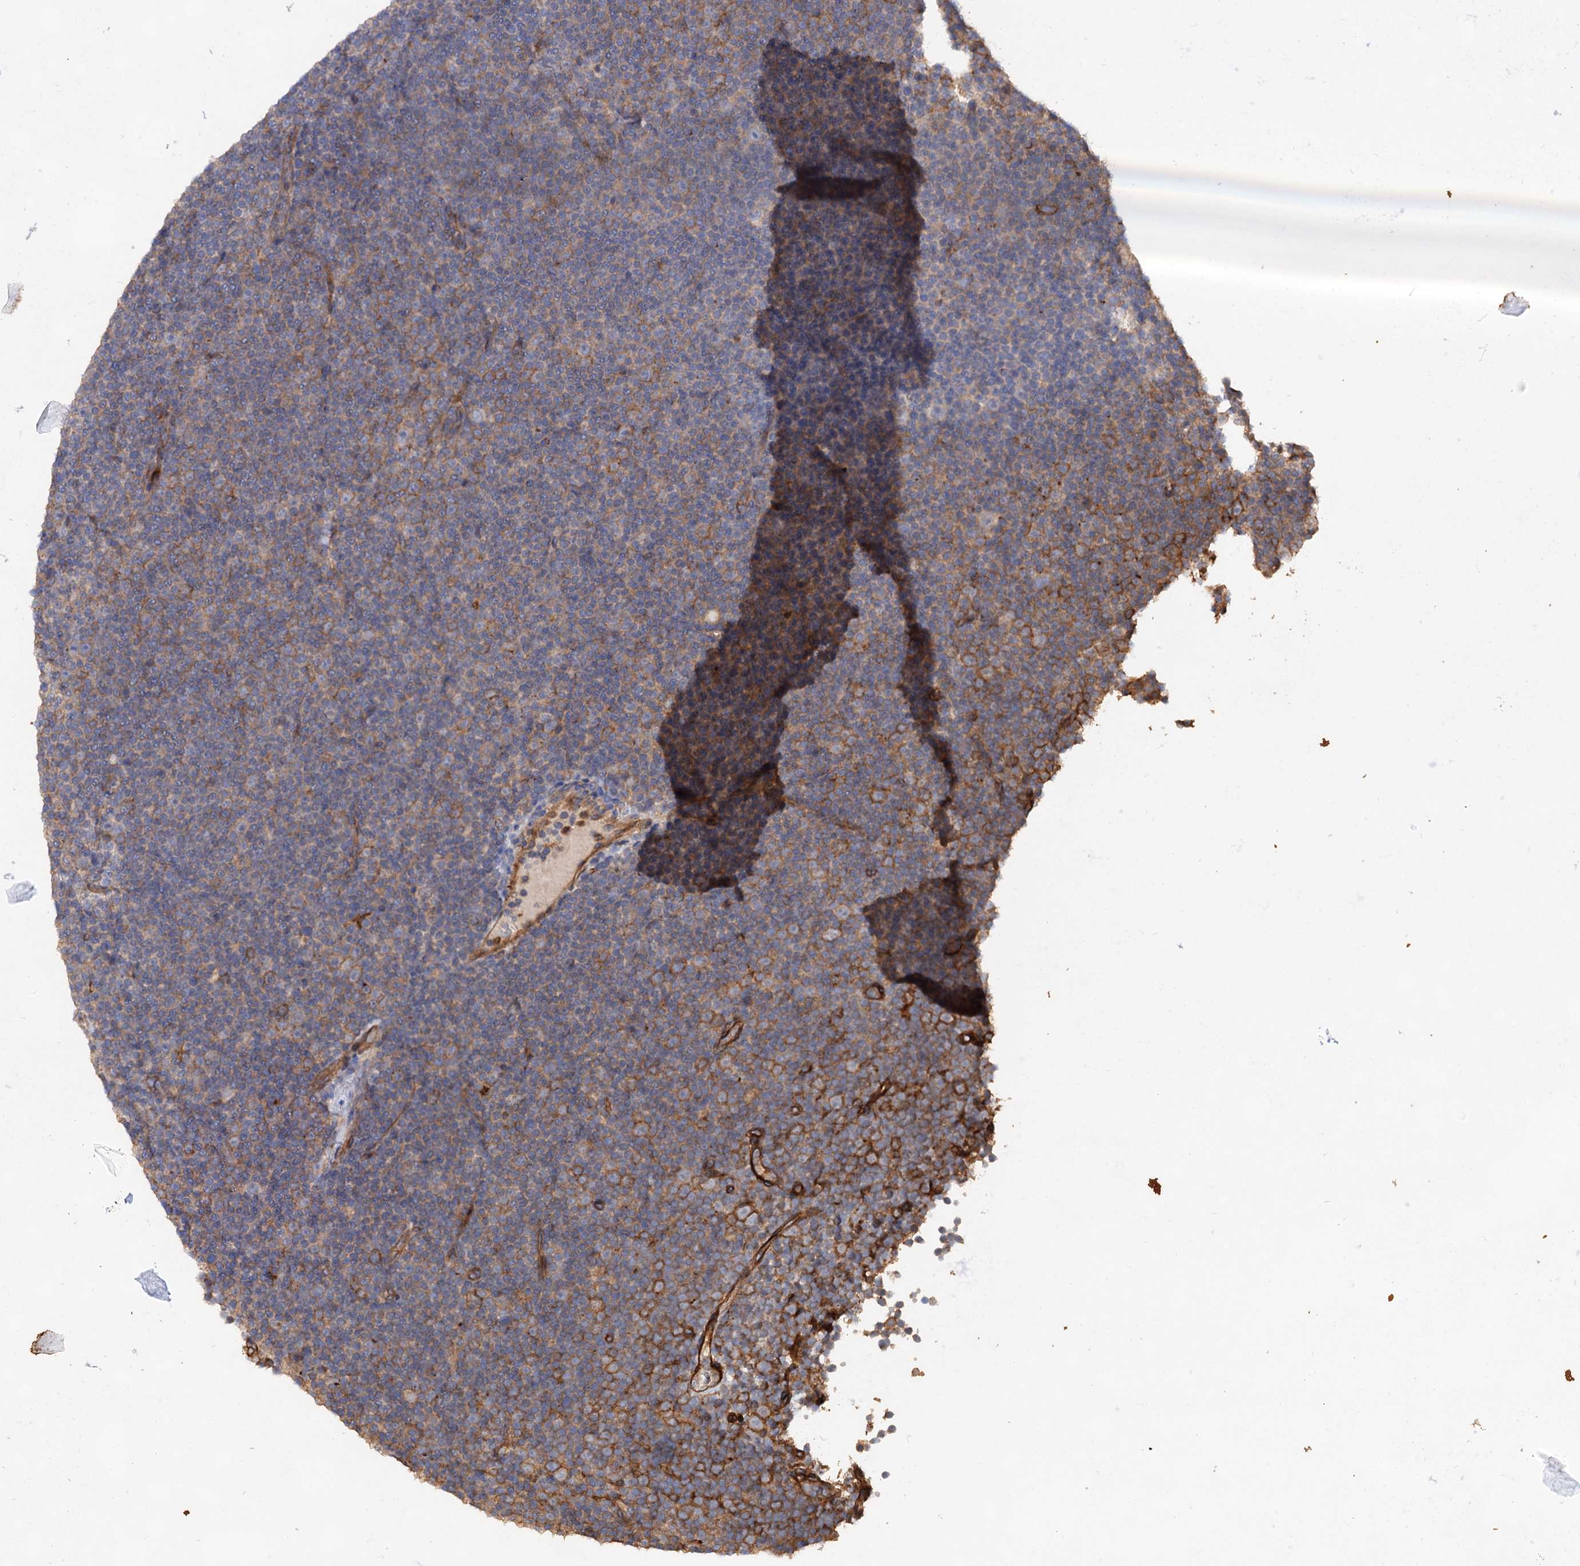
{"staining": {"intensity": "negative", "quantity": "none", "location": "none"}, "tissue": "lymphoma", "cell_type": "Tumor cells", "image_type": "cancer", "snomed": [{"axis": "morphology", "description": "Malignant lymphoma, non-Hodgkin's type, Low grade"}, {"axis": "topography", "description": "Lymph node"}], "caption": "Micrograph shows no protein expression in tumor cells of lymphoma tissue.", "gene": "CSAD", "patient": {"sex": "female", "age": 67}}